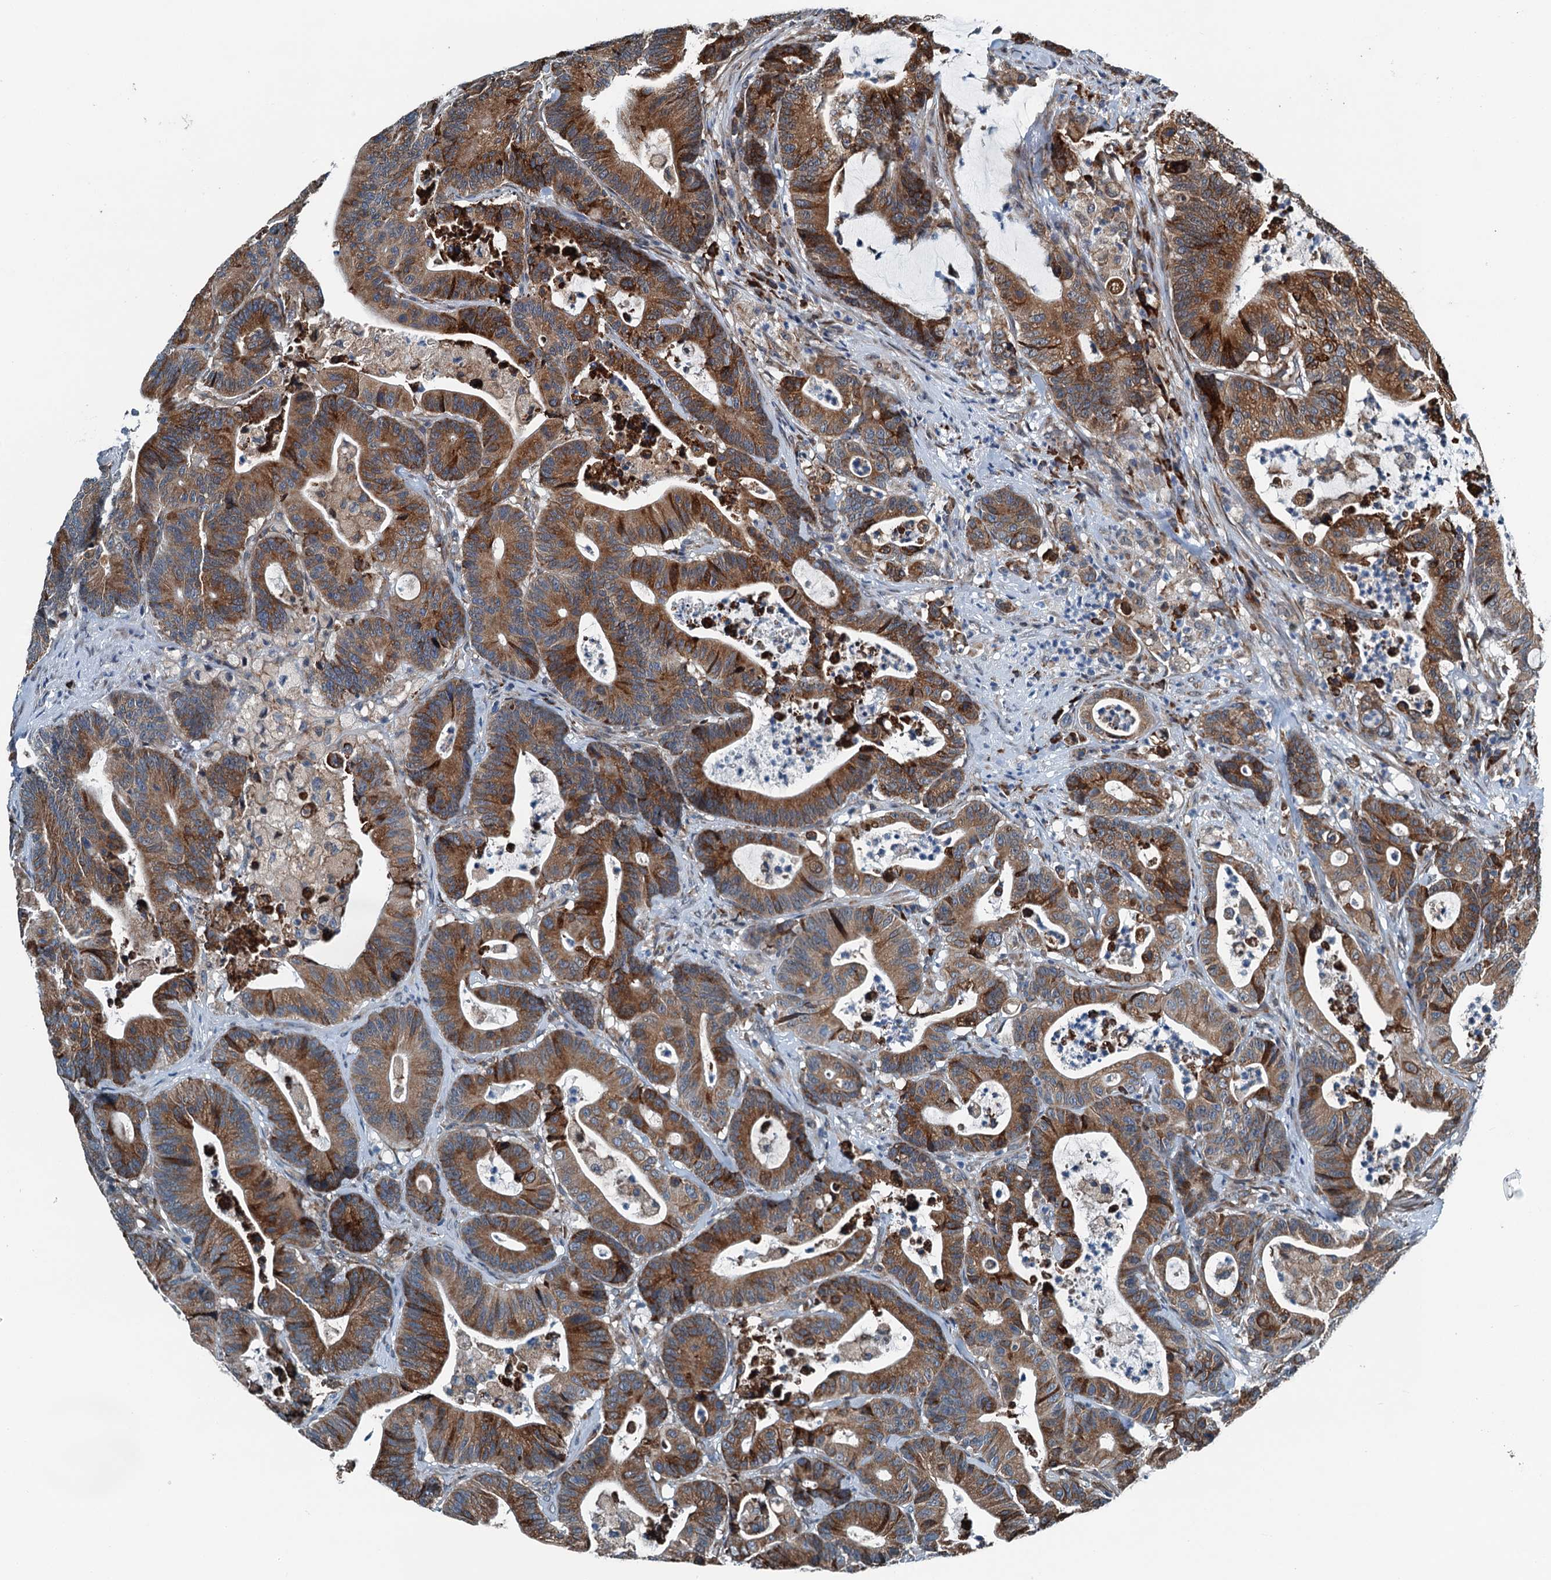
{"staining": {"intensity": "strong", "quantity": ">75%", "location": "cytoplasmic/membranous"}, "tissue": "colorectal cancer", "cell_type": "Tumor cells", "image_type": "cancer", "snomed": [{"axis": "morphology", "description": "Adenocarcinoma, NOS"}, {"axis": "topography", "description": "Colon"}], "caption": "Strong cytoplasmic/membranous protein positivity is appreciated in approximately >75% of tumor cells in colorectal adenocarcinoma.", "gene": "TAMALIN", "patient": {"sex": "female", "age": 84}}